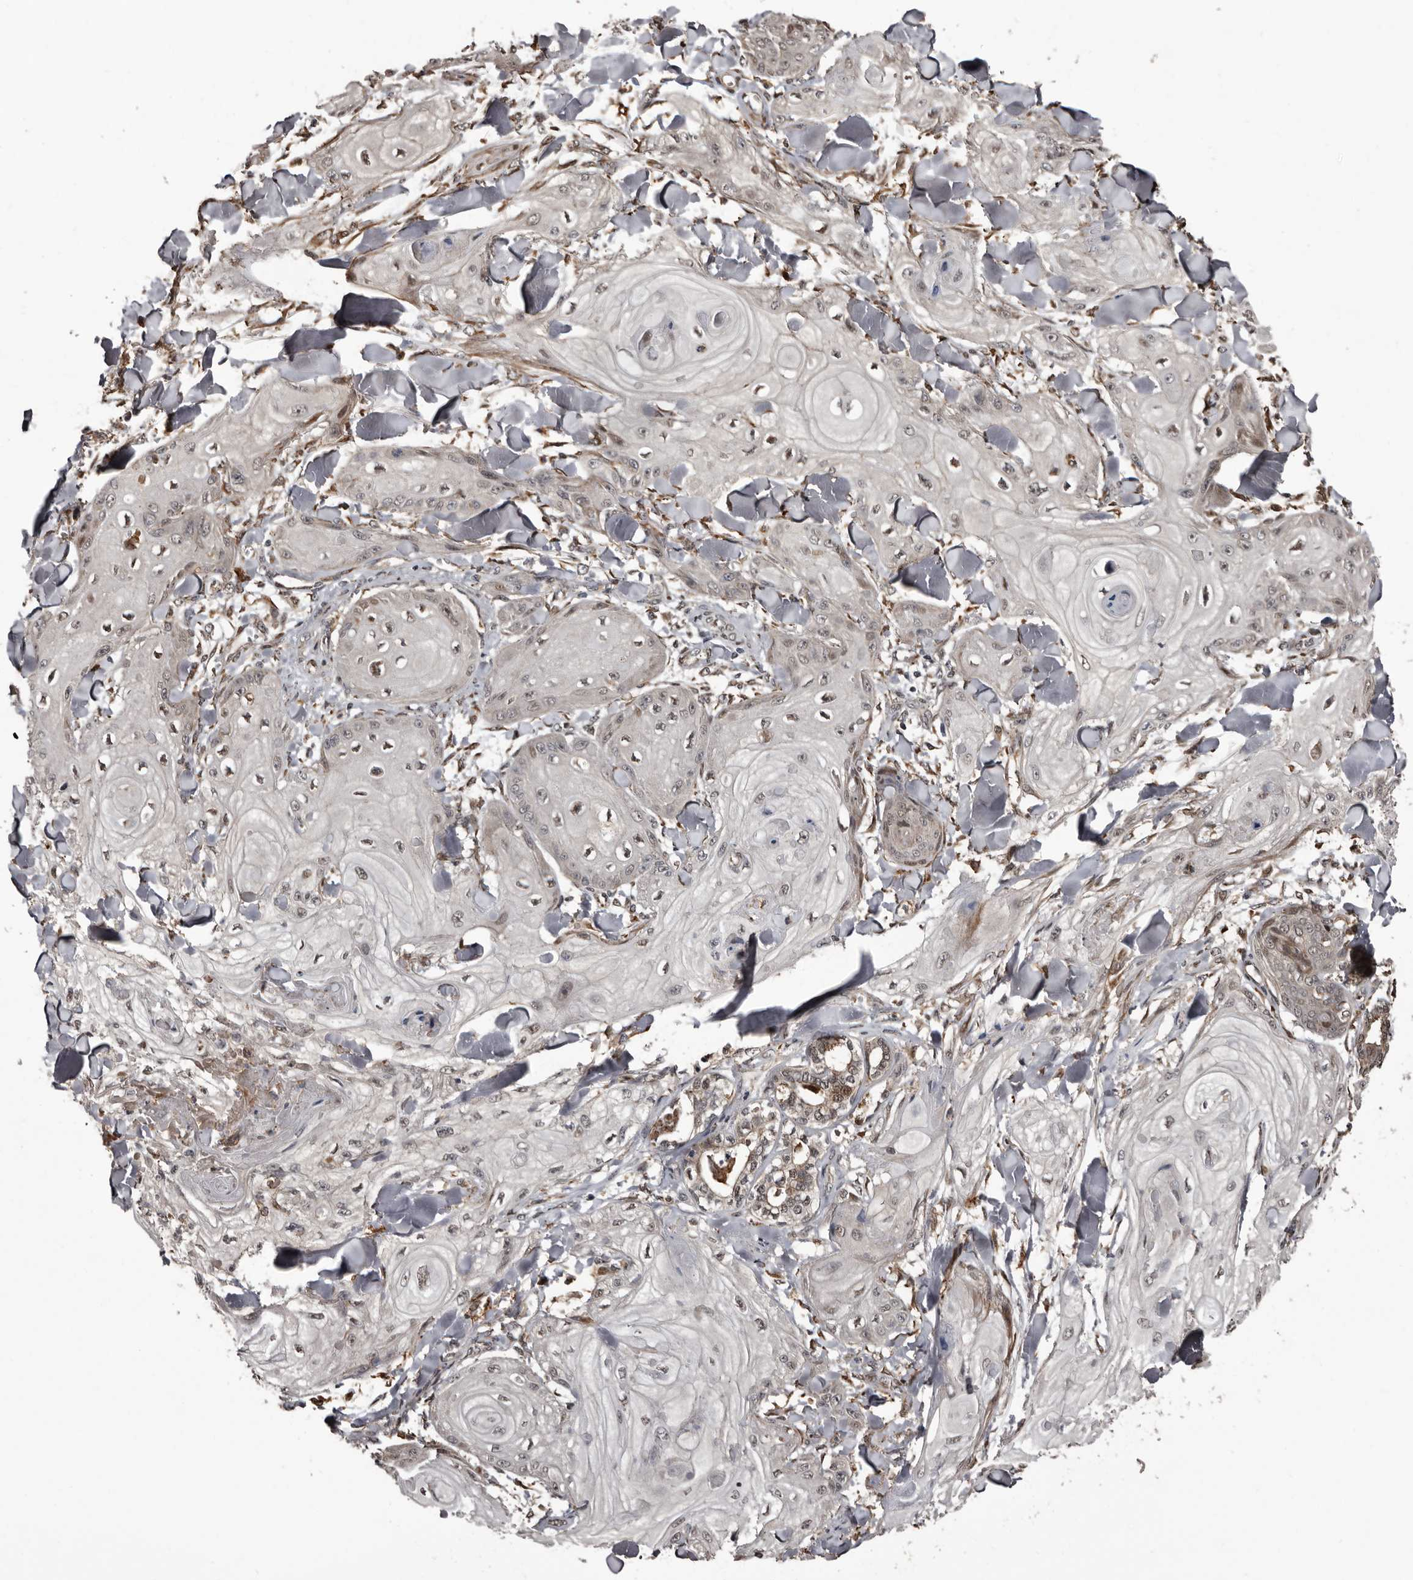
{"staining": {"intensity": "negative", "quantity": "none", "location": "none"}, "tissue": "skin cancer", "cell_type": "Tumor cells", "image_type": "cancer", "snomed": [{"axis": "morphology", "description": "Squamous cell carcinoma, NOS"}, {"axis": "topography", "description": "Skin"}], "caption": "Immunohistochemical staining of human squamous cell carcinoma (skin) exhibits no significant positivity in tumor cells.", "gene": "SERTAD4", "patient": {"sex": "male", "age": 74}}